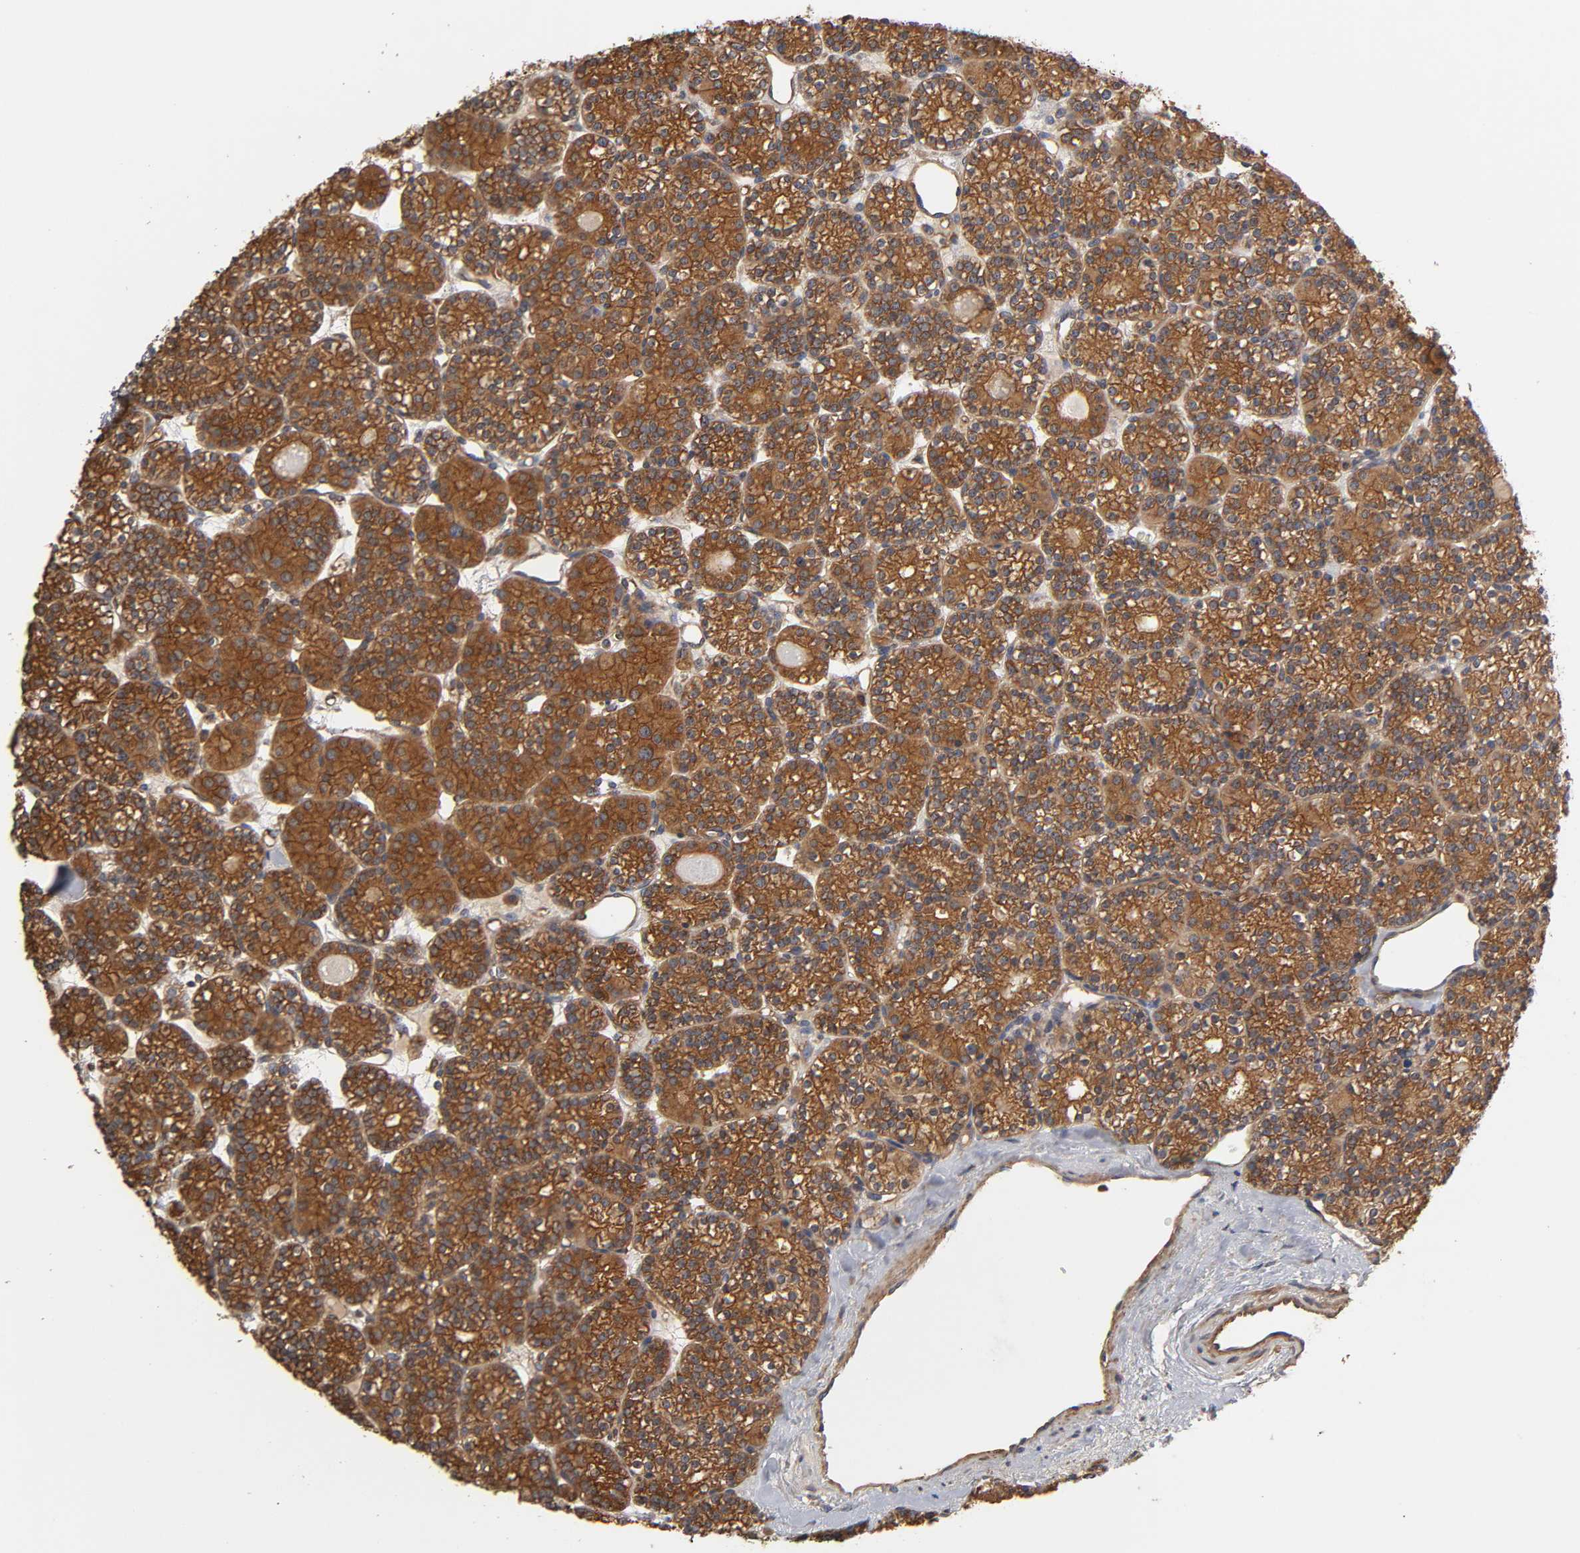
{"staining": {"intensity": "strong", "quantity": "25%-75%", "location": "cytoplasmic/membranous"}, "tissue": "parathyroid gland", "cell_type": "Glandular cells", "image_type": "normal", "snomed": [{"axis": "morphology", "description": "Normal tissue, NOS"}, {"axis": "topography", "description": "Parathyroid gland"}], "caption": "Glandular cells display high levels of strong cytoplasmic/membranous staining in about 25%-75% of cells in benign human parathyroid gland.", "gene": "LAMTOR2", "patient": {"sex": "female", "age": 64}}